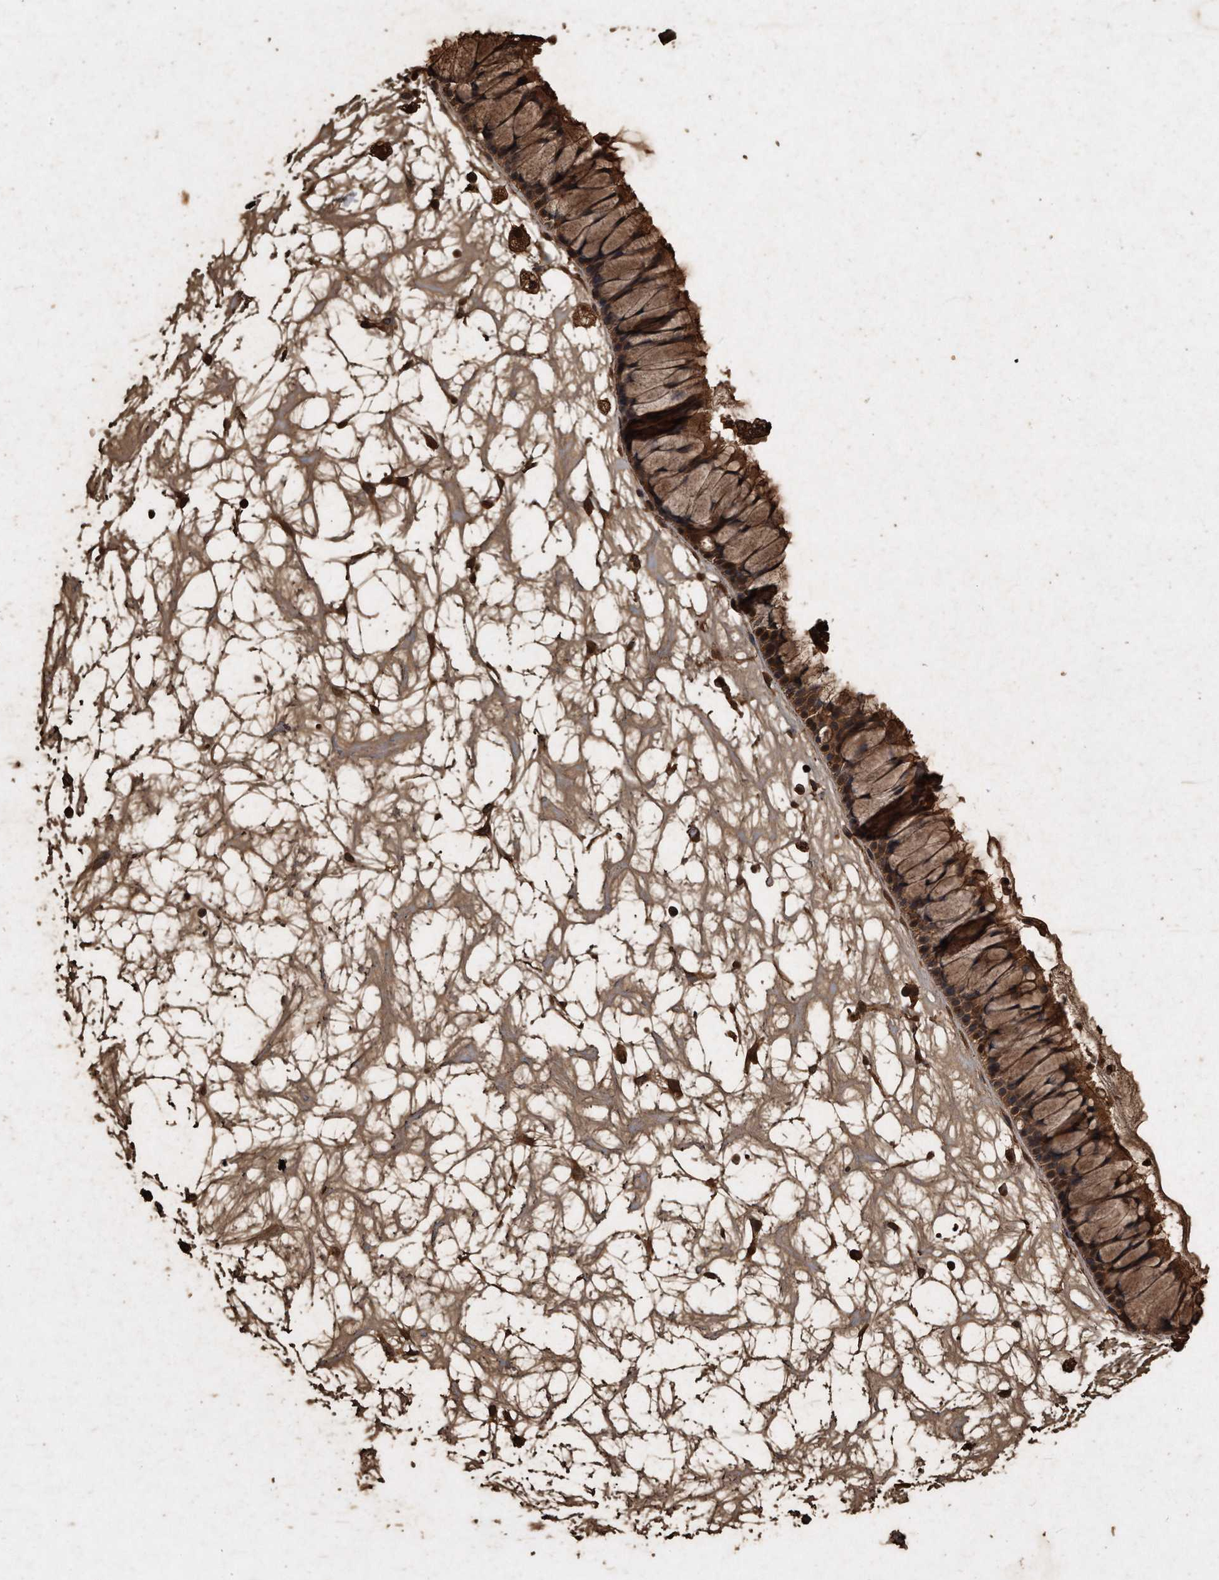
{"staining": {"intensity": "strong", "quantity": ">75%", "location": "cytoplasmic/membranous,nuclear"}, "tissue": "nasopharynx", "cell_type": "Respiratory epithelial cells", "image_type": "normal", "snomed": [{"axis": "morphology", "description": "Normal tissue, NOS"}, {"axis": "topography", "description": "Nasopharynx"}], "caption": "Nasopharynx stained with immunohistochemistry reveals strong cytoplasmic/membranous,nuclear expression in approximately >75% of respiratory epithelial cells.", "gene": "CFLAR", "patient": {"sex": "male", "age": 64}}